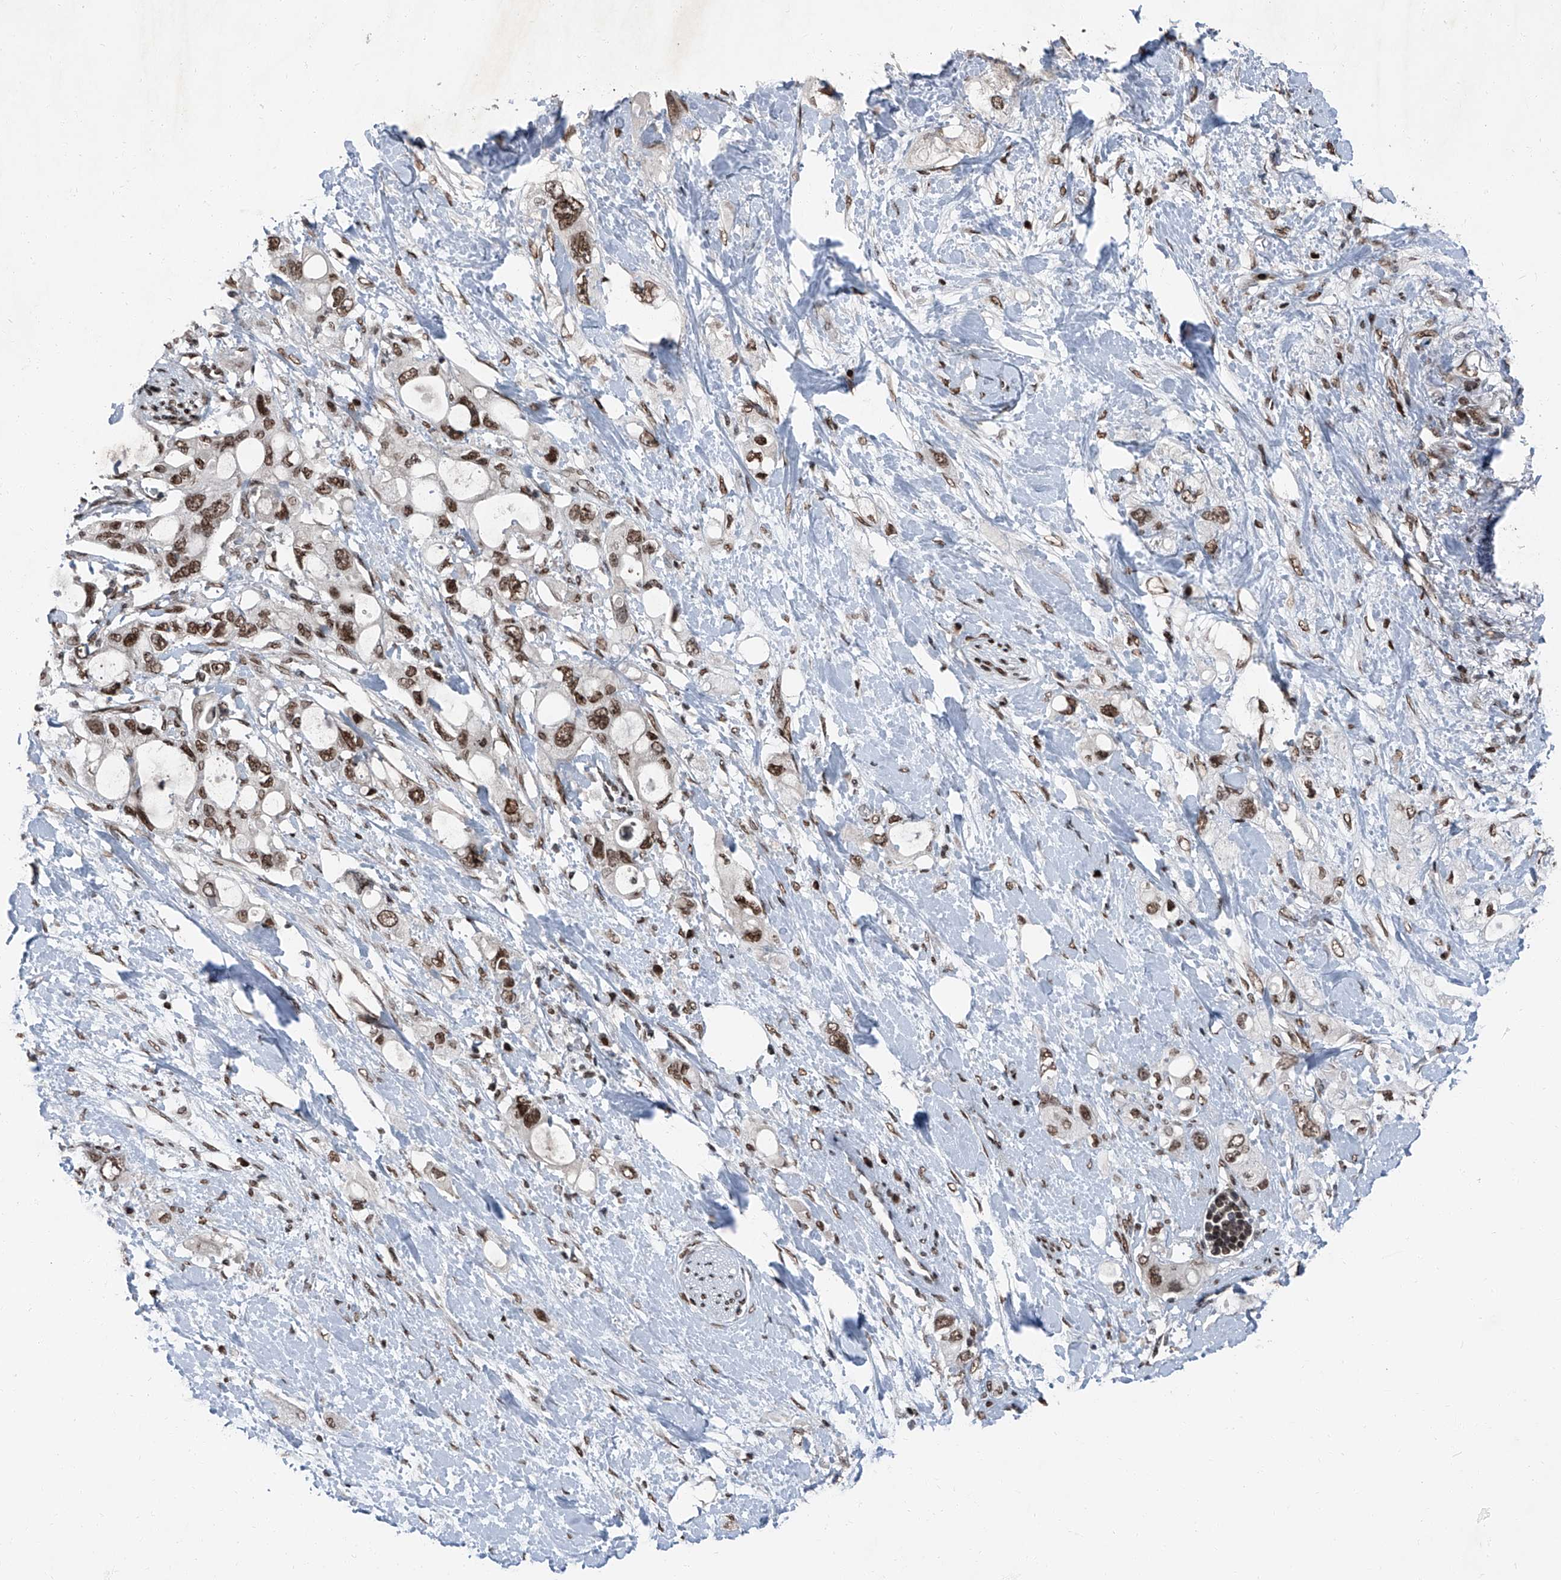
{"staining": {"intensity": "moderate", "quantity": ">75%", "location": "nuclear"}, "tissue": "pancreatic cancer", "cell_type": "Tumor cells", "image_type": "cancer", "snomed": [{"axis": "morphology", "description": "Adenocarcinoma, NOS"}, {"axis": "topography", "description": "Pancreas"}], "caption": "The micrograph exhibits staining of pancreatic adenocarcinoma, revealing moderate nuclear protein positivity (brown color) within tumor cells.", "gene": "BMI1", "patient": {"sex": "female", "age": 56}}